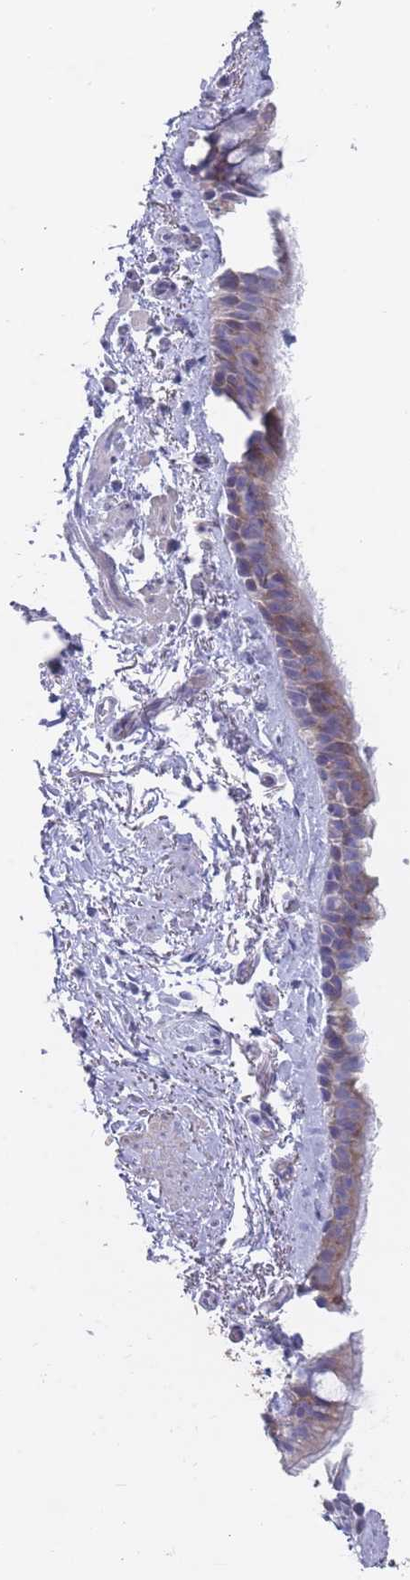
{"staining": {"intensity": "weak", "quantity": "<25%", "location": "cytoplasmic/membranous"}, "tissue": "bronchus", "cell_type": "Respiratory epithelial cells", "image_type": "normal", "snomed": [{"axis": "morphology", "description": "Normal tissue, NOS"}, {"axis": "topography", "description": "Lymph node"}, {"axis": "topography", "description": "Cartilage tissue"}, {"axis": "topography", "description": "Bronchus"}], "caption": "High power microscopy photomicrograph of an immunohistochemistry (IHC) micrograph of unremarkable bronchus, revealing no significant expression in respiratory epithelial cells. The staining is performed using DAB (3,3'-diaminobenzidine) brown chromogen with nuclei counter-stained in using hematoxylin.", "gene": "PIGU", "patient": {"sex": "female", "age": 70}}